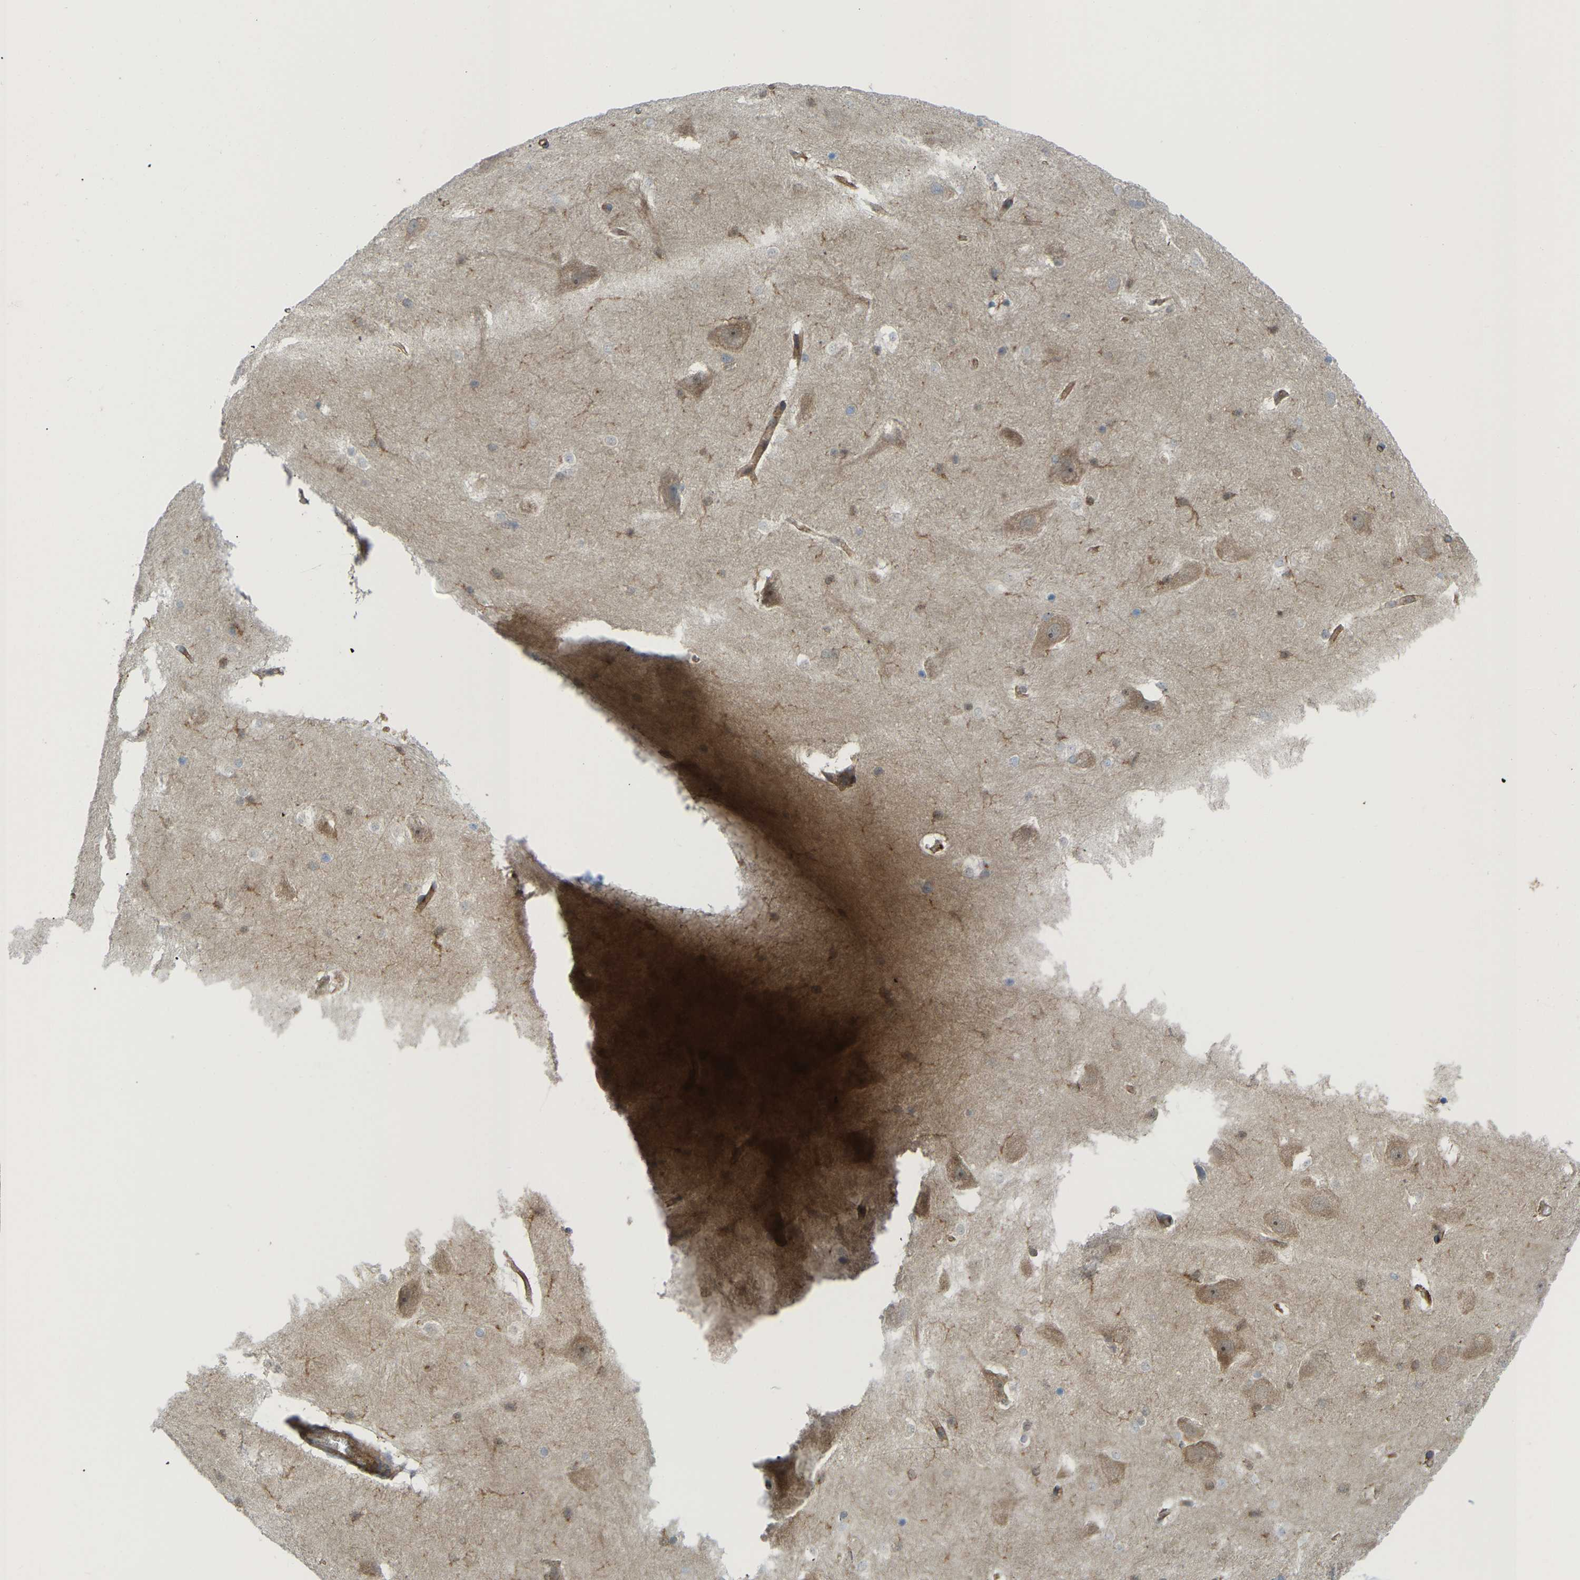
{"staining": {"intensity": "weak", "quantity": "<25%", "location": "cytoplasmic/membranous"}, "tissue": "hippocampus", "cell_type": "Glial cells", "image_type": "normal", "snomed": [{"axis": "morphology", "description": "Normal tissue, NOS"}, {"axis": "topography", "description": "Hippocampus"}], "caption": "Protein analysis of unremarkable hippocampus displays no significant expression in glial cells. (DAB (3,3'-diaminobenzidine) immunohistochemistry visualized using brightfield microscopy, high magnification).", "gene": "PICALM", "patient": {"sex": "male", "age": 45}}